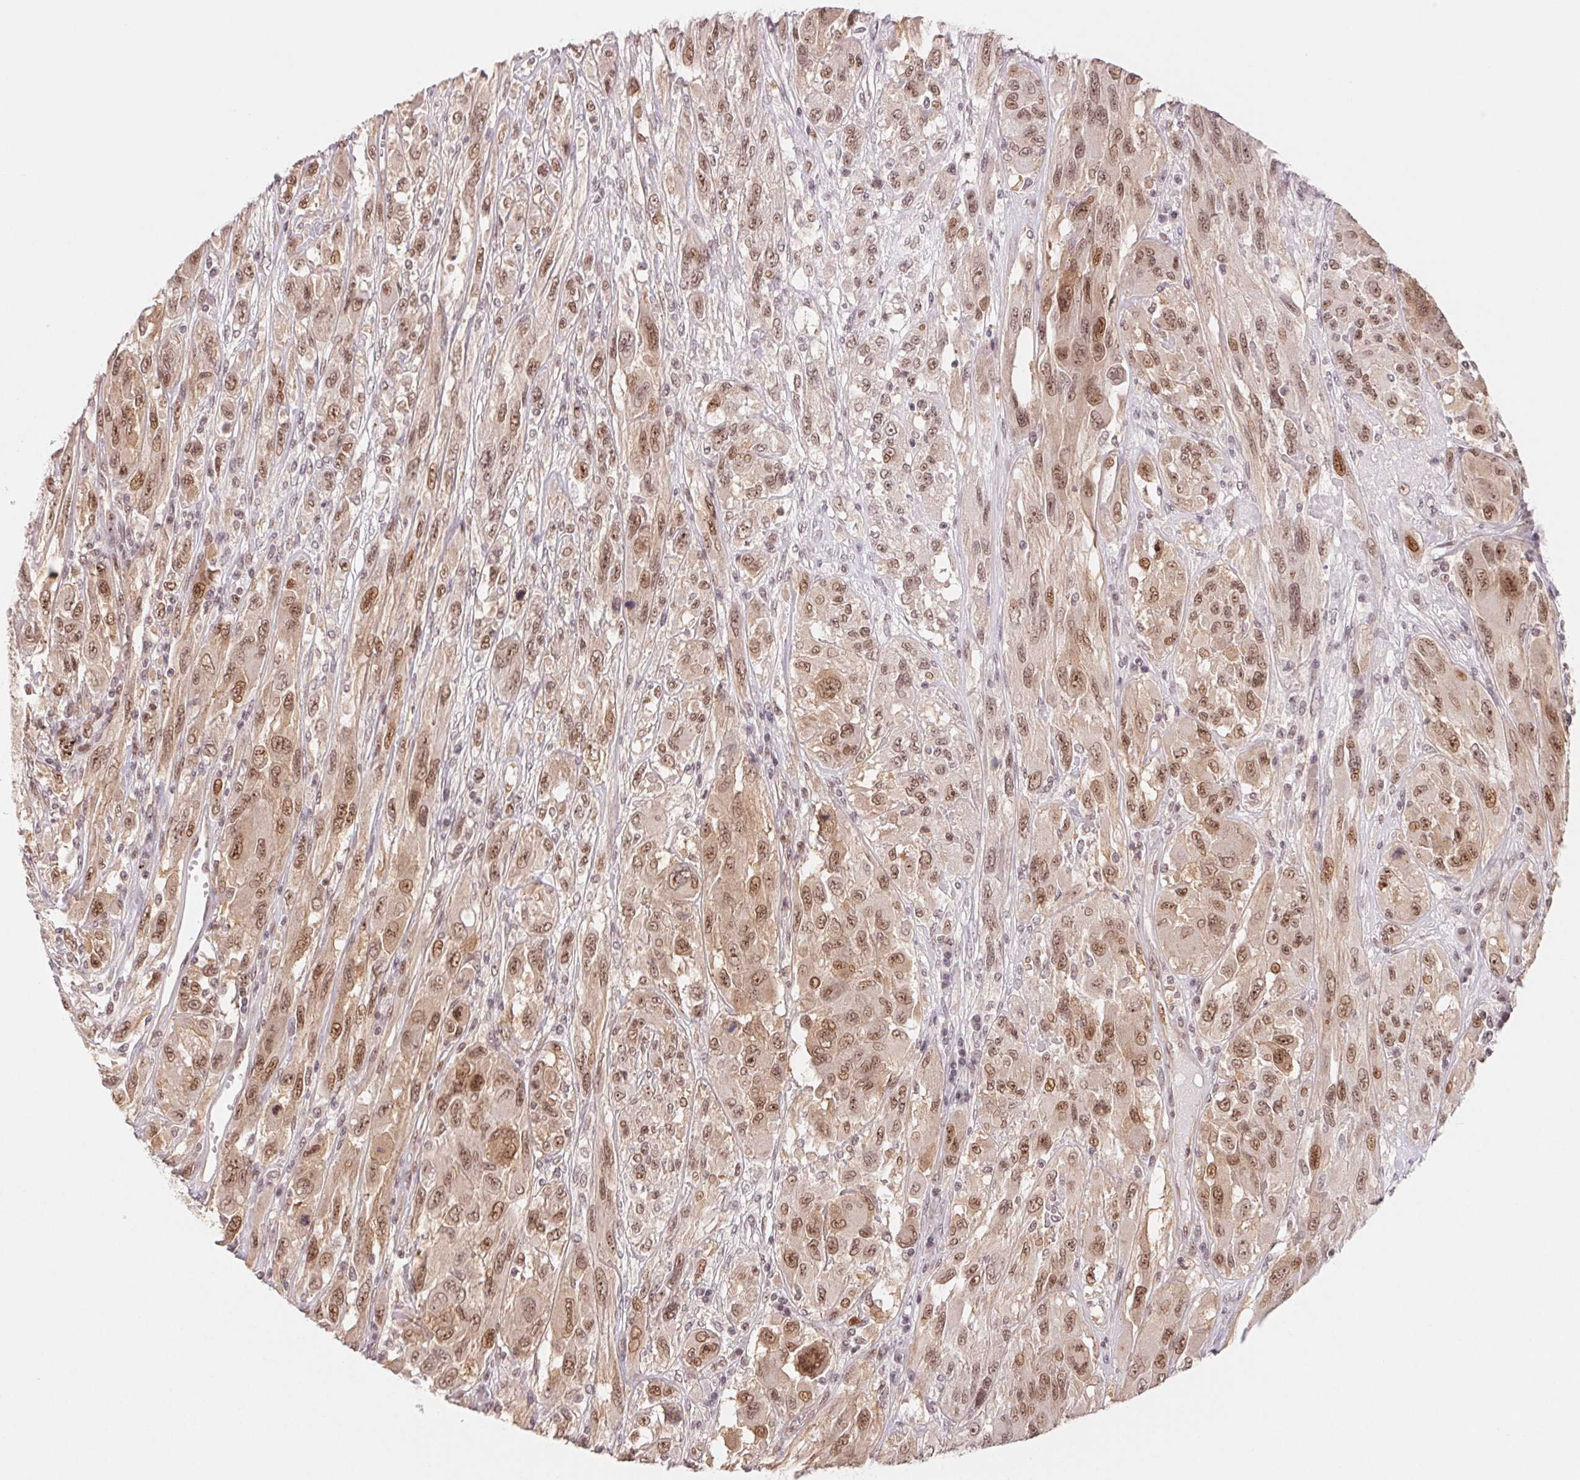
{"staining": {"intensity": "moderate", "quantity": ">75%", "location": "cytoplasmic/membranous,nuclear"}, "tissue": "melanoma", "cell_type": "Tumor cells", "image_type": "cancer", "snomed": [{"axis": "morphology", "description": "Malignant melanoma, NOS"}, {"axis": "topography", "description": "Skin"}], "caption": "Malignant melanoma stained with DAB (3,3'-diaminobenzidine) immunohistochemistry displays medium levels of moderate cytoplasmic/membranous and nuclear expression in about >75% of tumor cells. Nuclei are stained in blue.", "gene": "DNAJB6", "patient": {"sex": "female", "age": 91}}